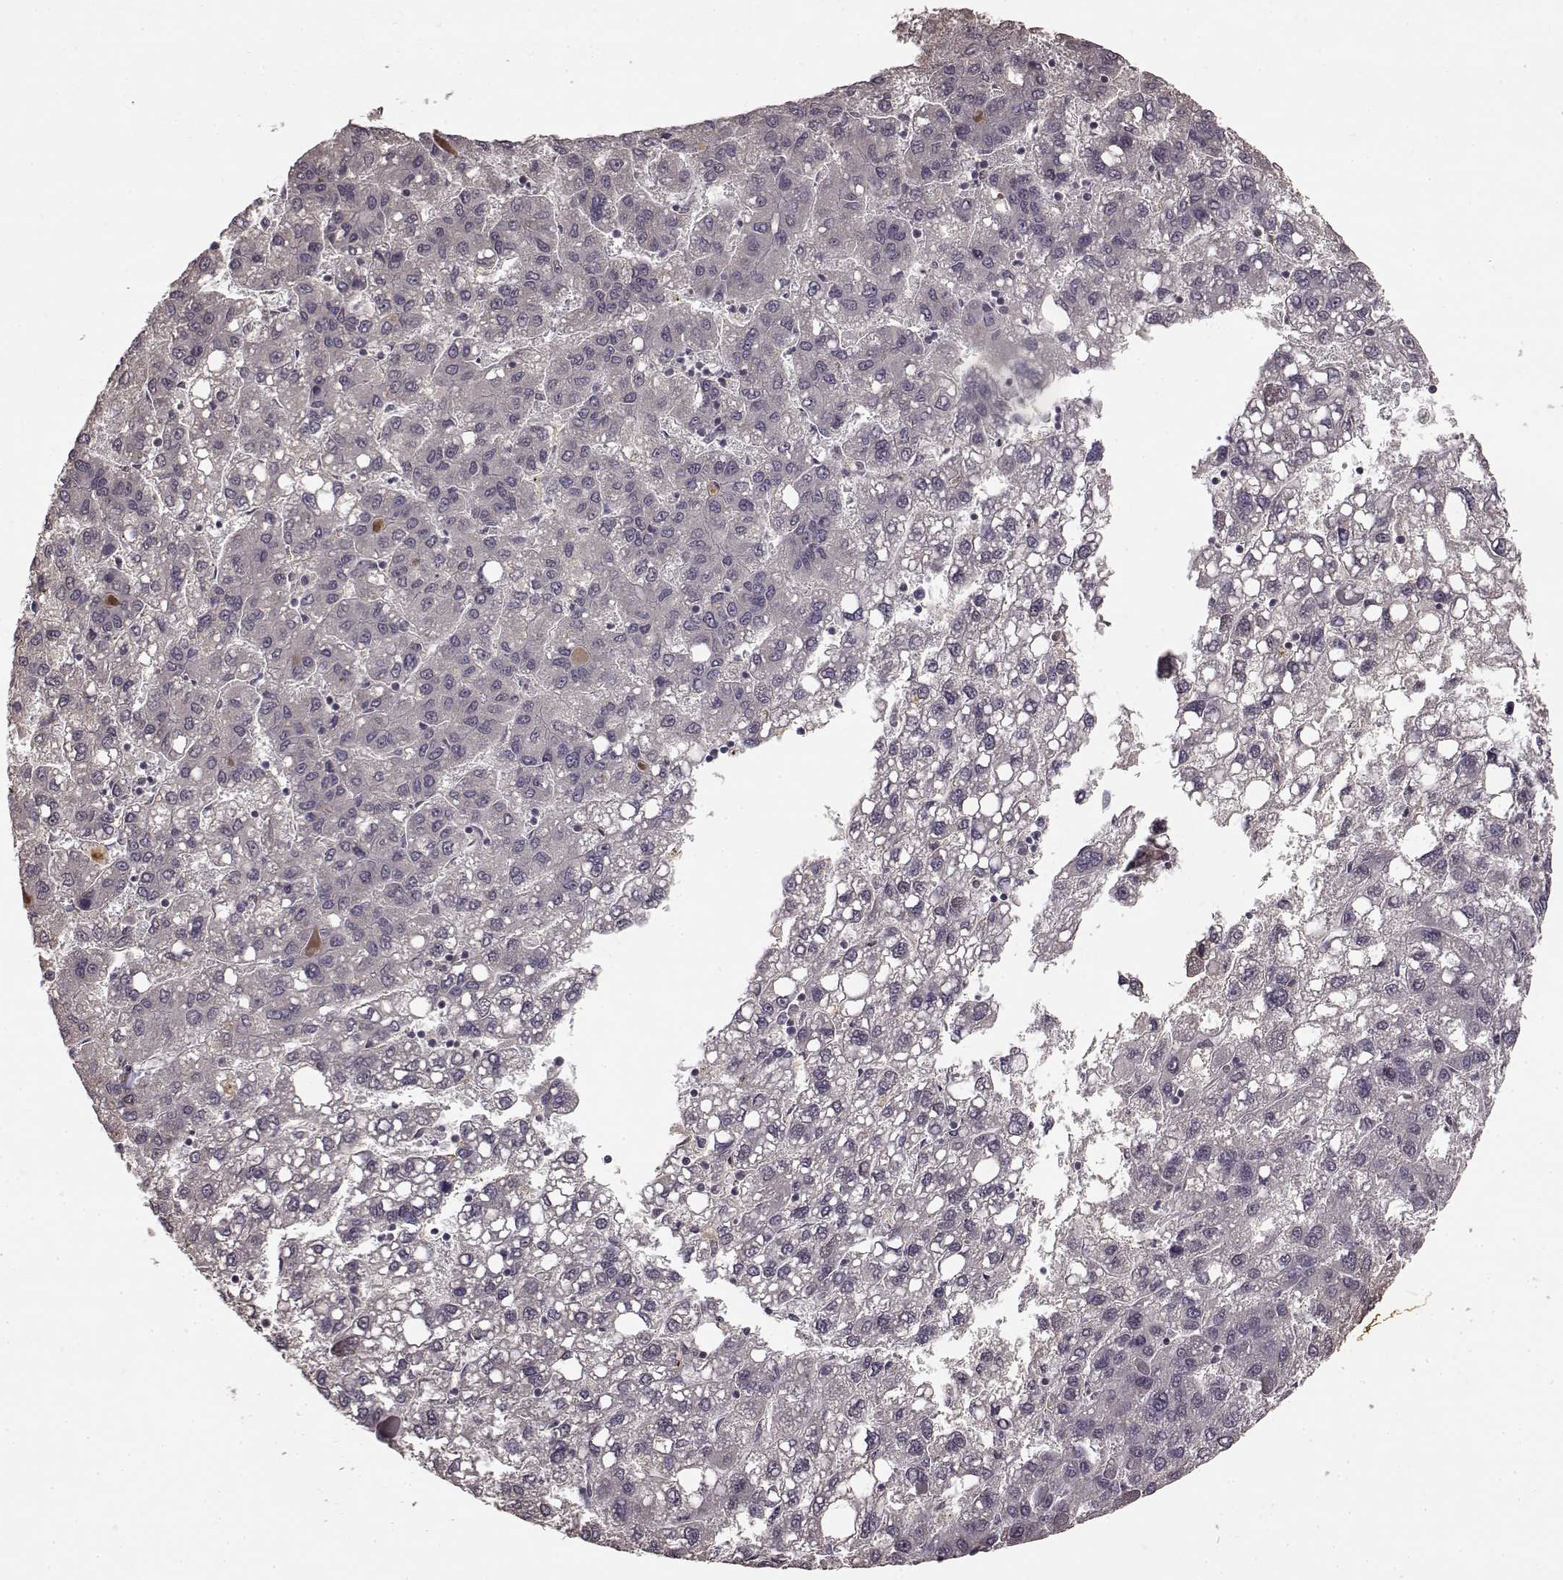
{"staining": {"intensity": "negative", "quantity": "none", "location": "none"}, "tissue": "liver cancer", "cell_type": "Tumor cells", "image_type": "cancer", "snomed": [{"axis": "morphology", "description": "Carcinoma, Hepatocellular, NOS"}, {"axis": "topography", "description": "Liver"}], "caption": "Liver cancer was stained to show a protein in brown. There is no significant staining in tumor cells.", "gene": "NTRK2", "patient": {"sex": "female", "age": 82}}